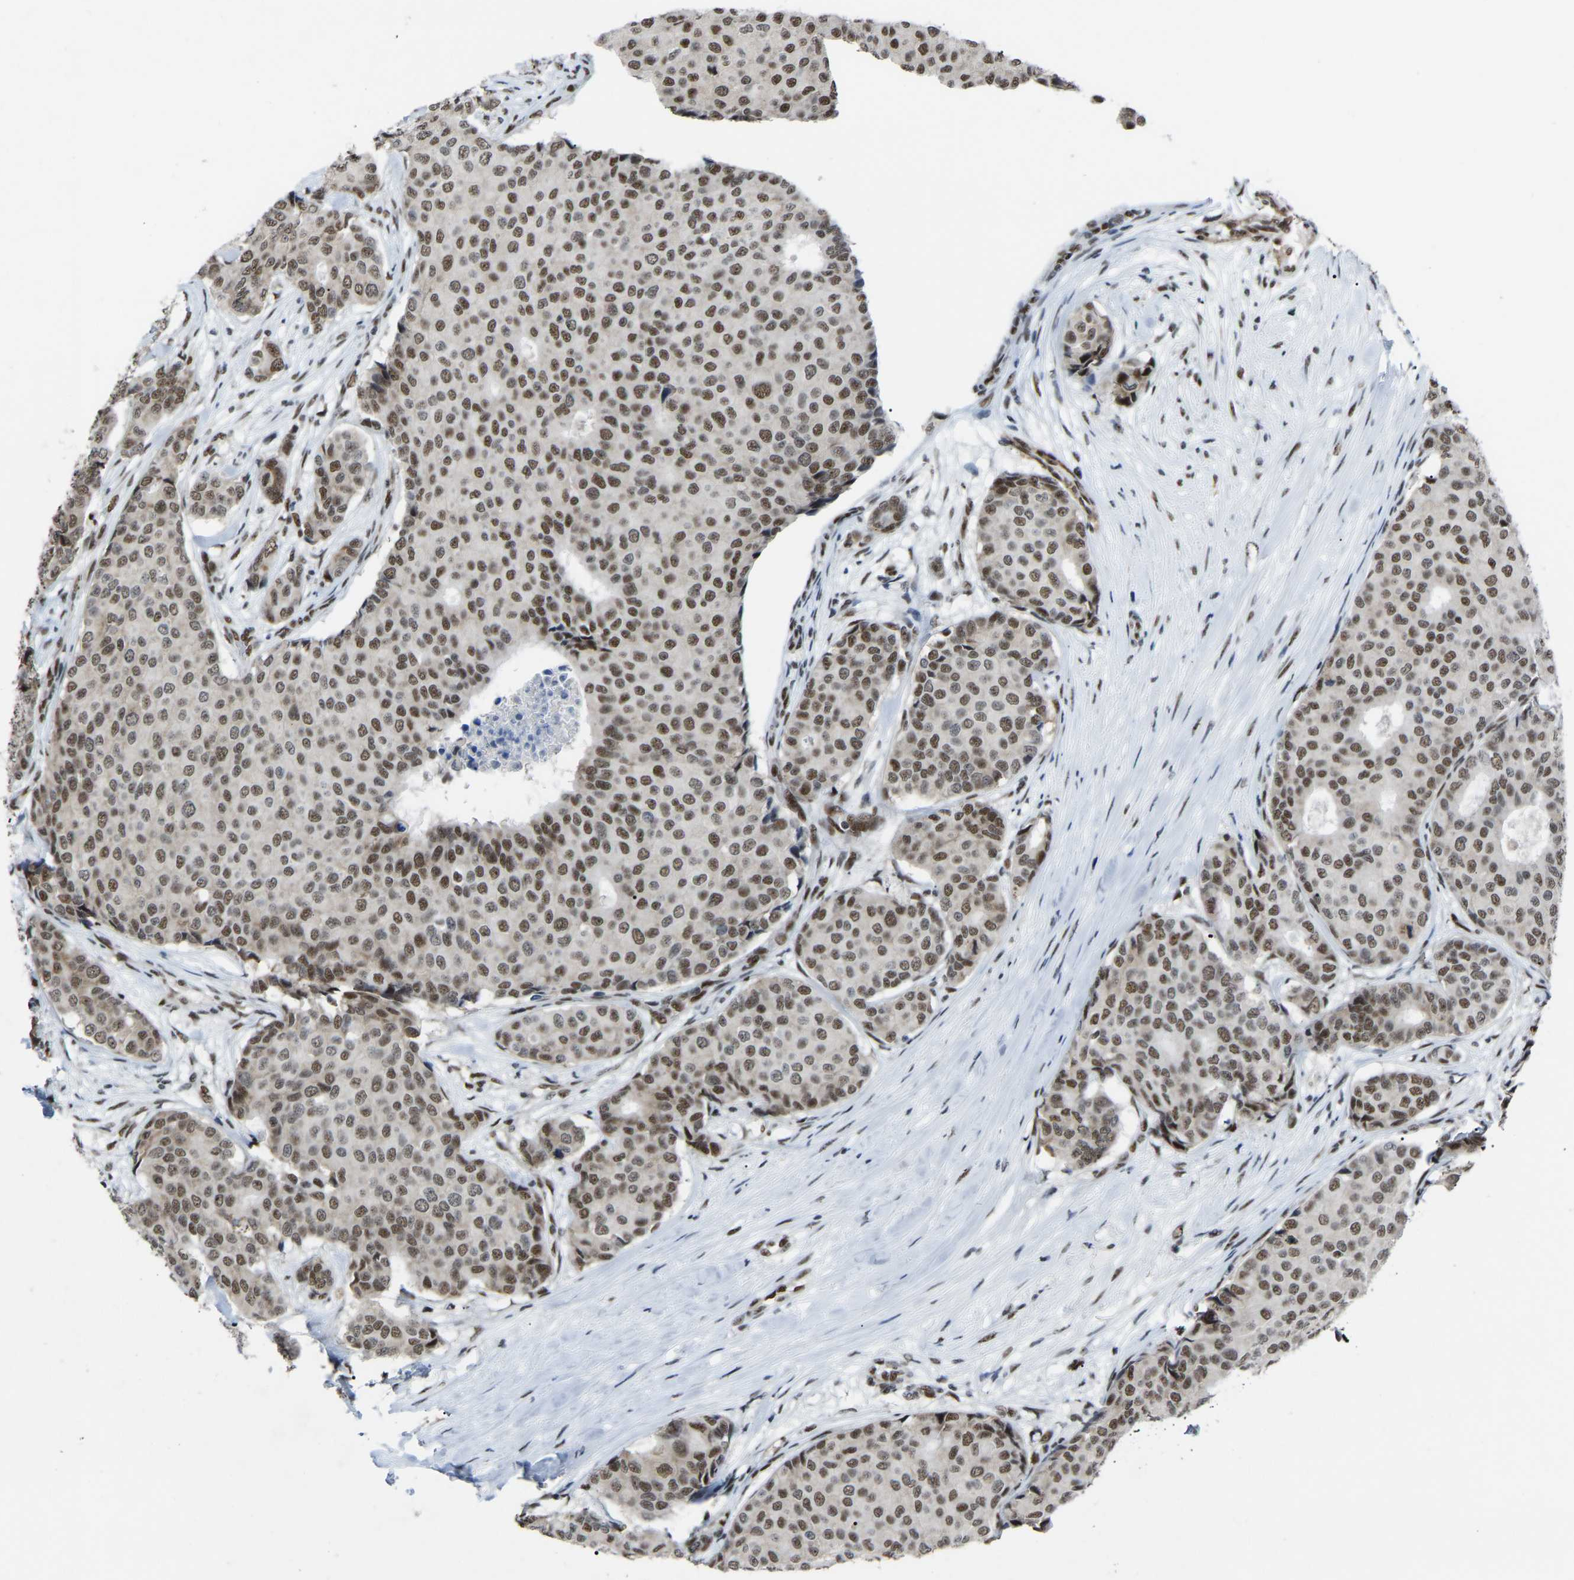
{"staining": {"intensity": "moderate", "quantity": ">75%", "location": "nuclear"}, "tissue": "breast cancer", "cell_type": "Tumor cells", "image_type": "cancer", "snomed": [{"axis": "morphology", "description": "Duct carcinoma"}, {"axis": "topography", "description": "Breast"}], "caption": "The immunohistochemical stain shows moderate nuclear positivity in tumor cells of breast cancer tissue.", "gene": "DDX5", "patient": {"sex": "female", "age": 75}}